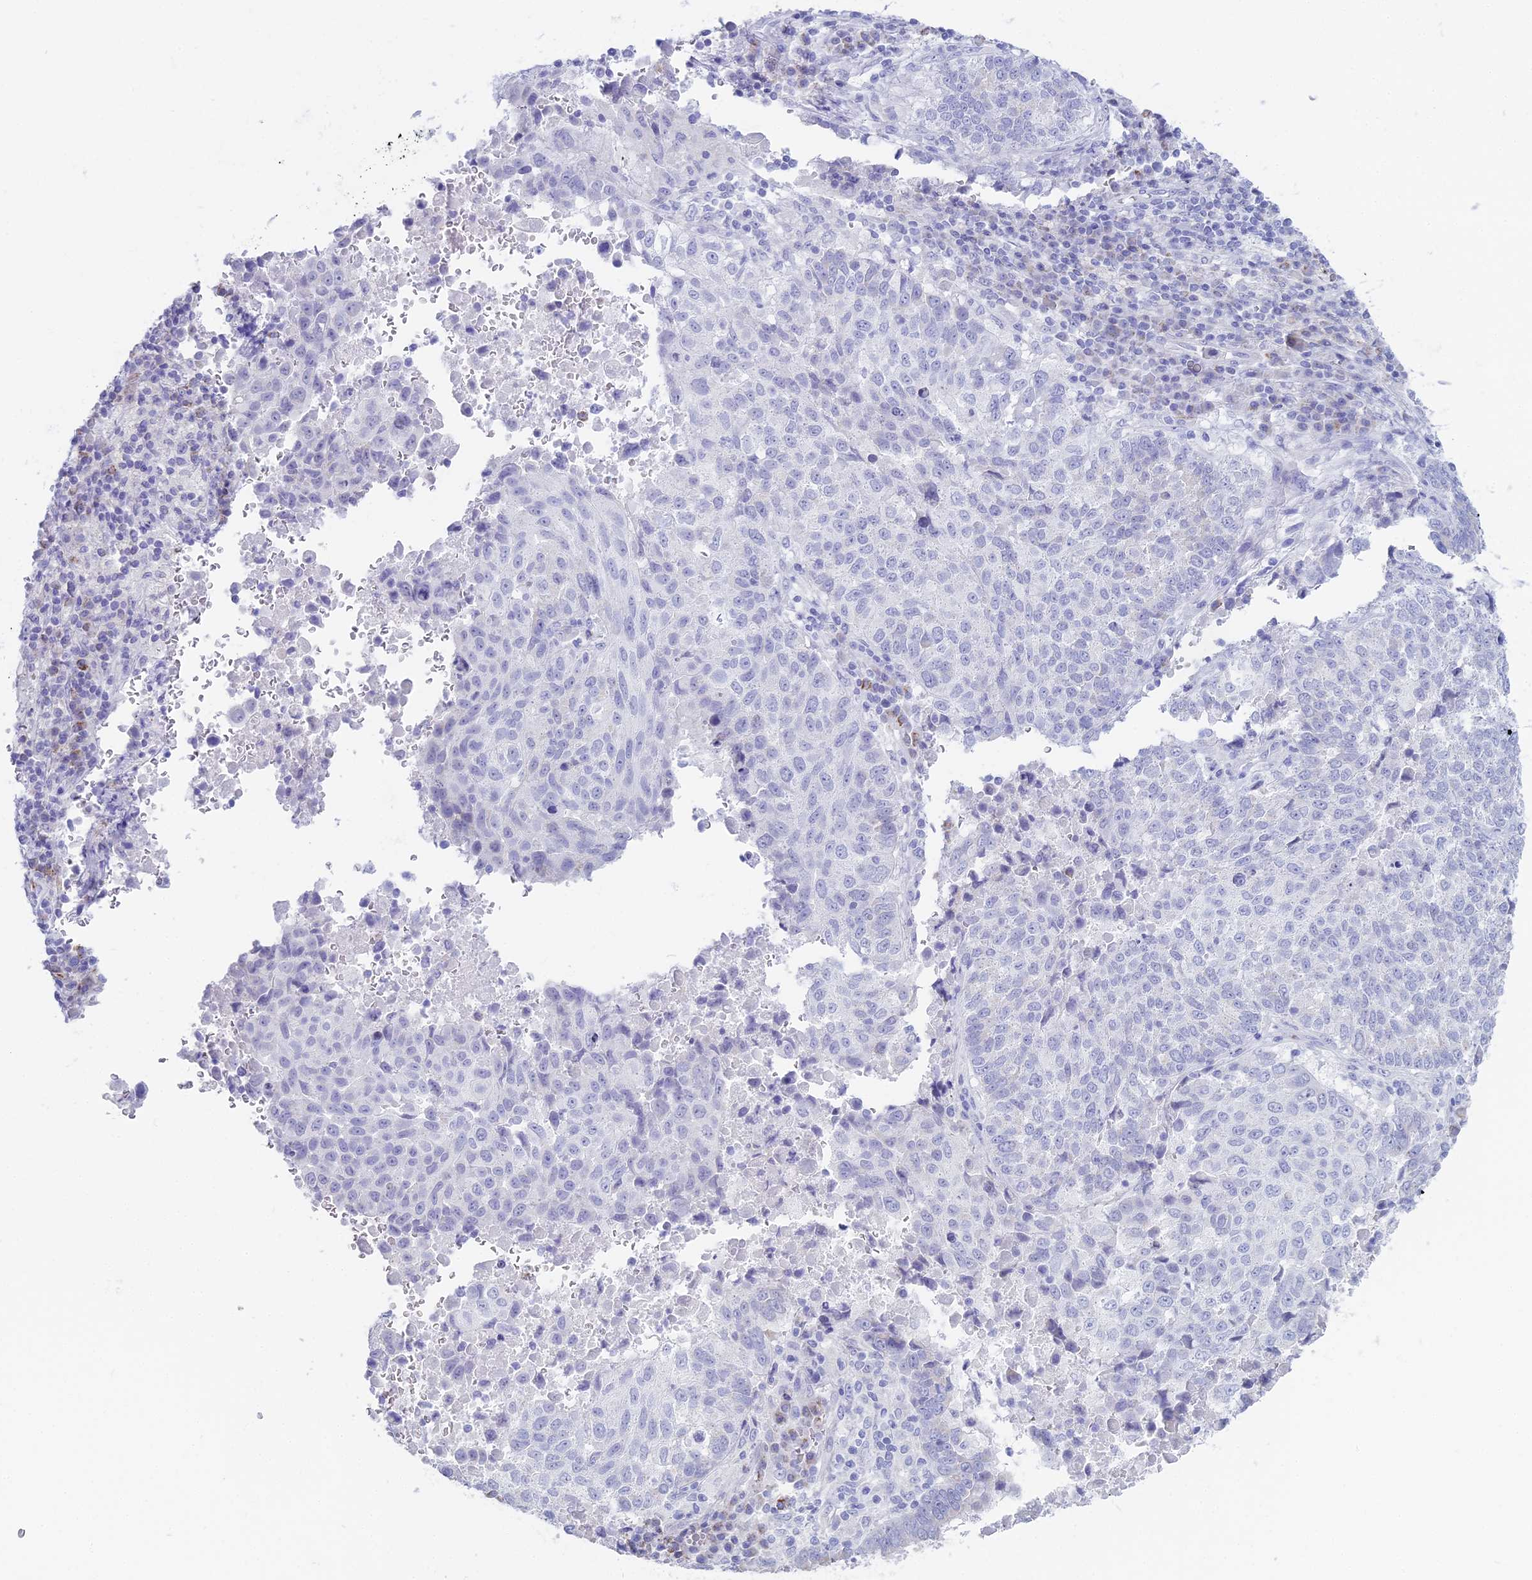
{"staining": {"intensity": "negative", "quantity": "none", "location": "none"}, "tissue": "lung cancer", "cell_type": "Tumor cells", "image_type": "cancer", "snomed": [{"axis": "morphology", "description": "Squamous cell carcinoma, NOS"}, {"axis": "topography", "description": "Lung"}], "caption": "Immunohistochemical staining of lung squamous cell carcinoma demonstrates no significant expression in tumor cells.", "gene": "CGB2", "patient": {"sex": "male", "age": 73}}